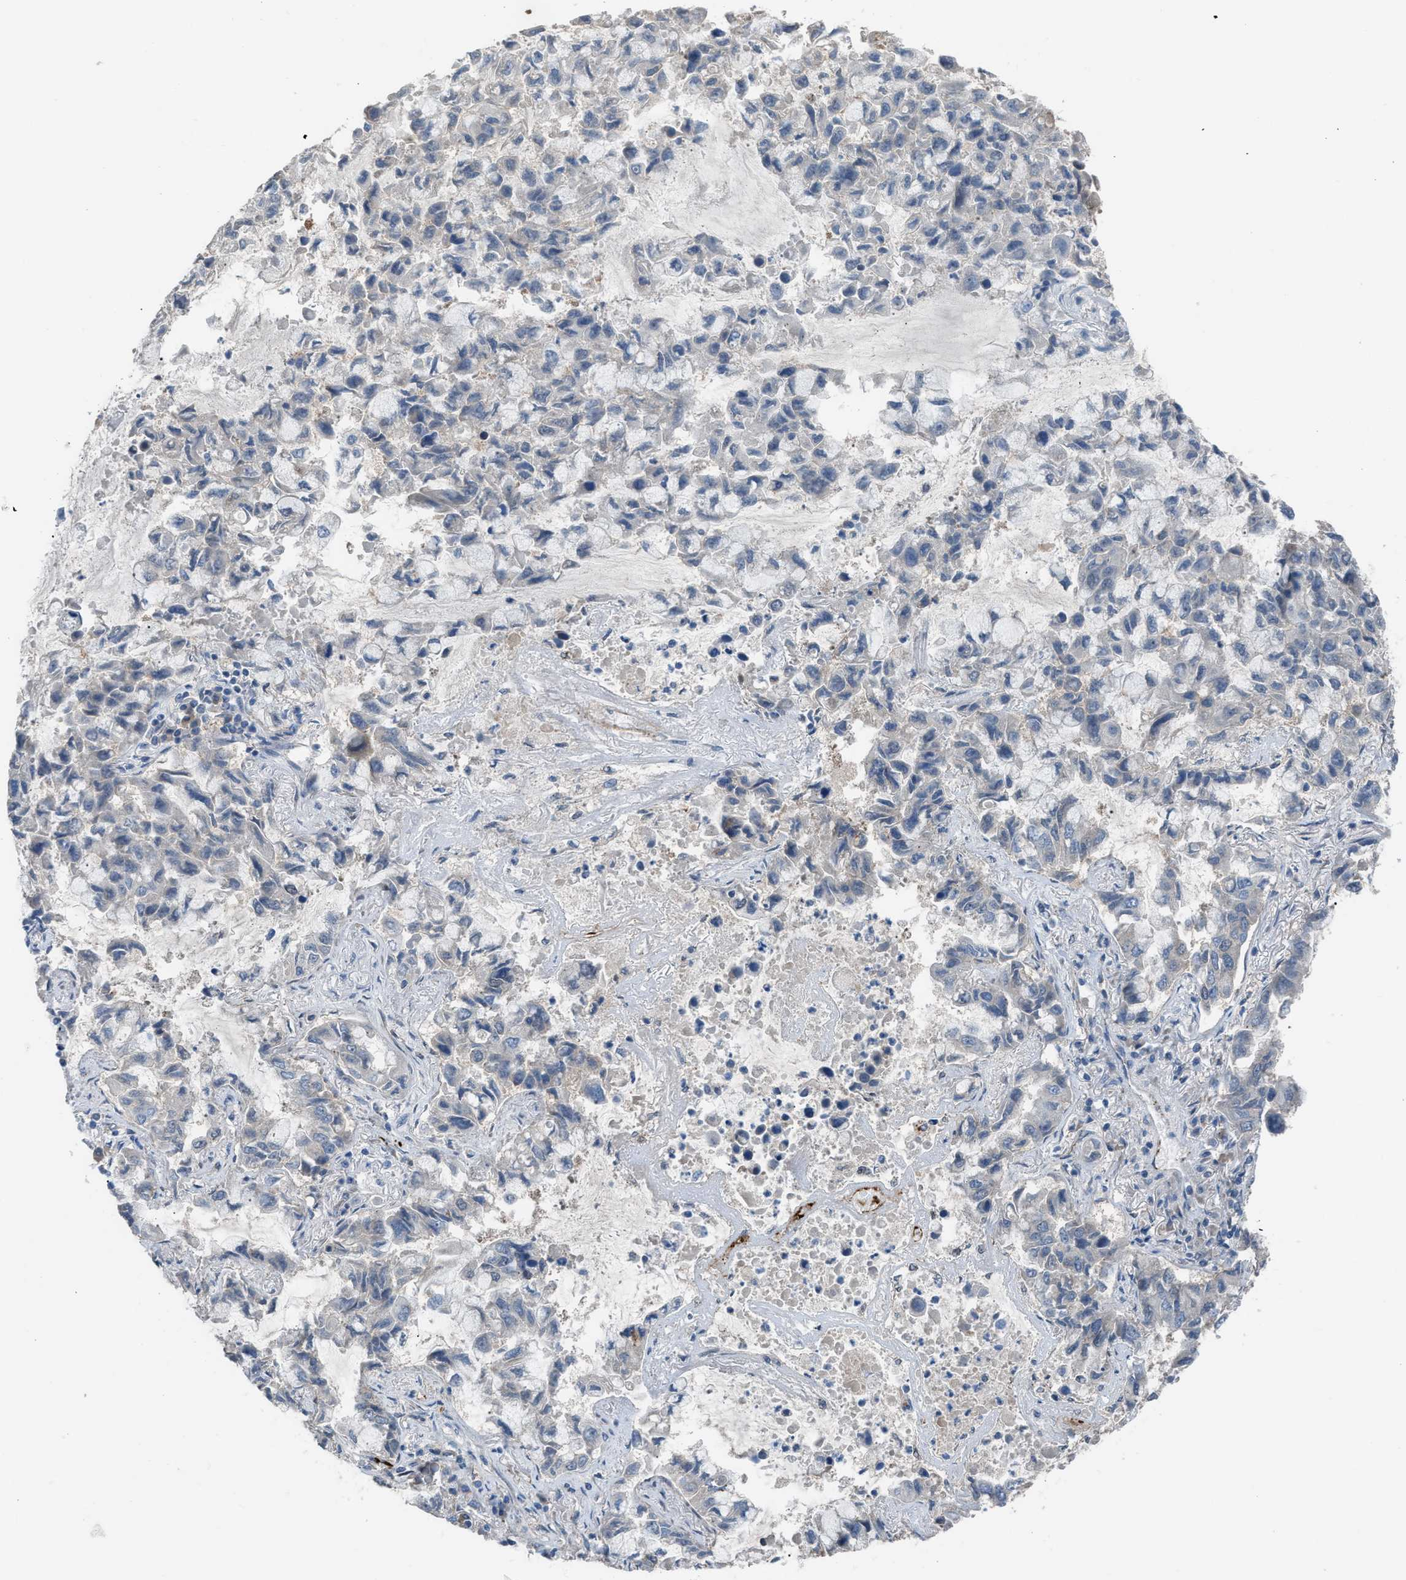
{"staining": {"intensity": "negative", "quantity": "none", "location": "none"}, "tissue": "lung cancer", "cell_type": "Tumor cells", "image_type": "cancer", "snomed": [{"axis": "morphology", "description": "Adenocarcinoma, NOS"}, {"axis": "topography", "description": "Lung"}], "caption": "Immunohistochemical staining of adenocarcinoma (lung) displays no significant positivity in tumor cells. (Brightfield microscopy of DAB (3,3'-diaminobenzidine) immunohistochemistry (IHC) at high magnification).", "gene": "CRTC1", "patient": {"sex": "male", "age": 64}}